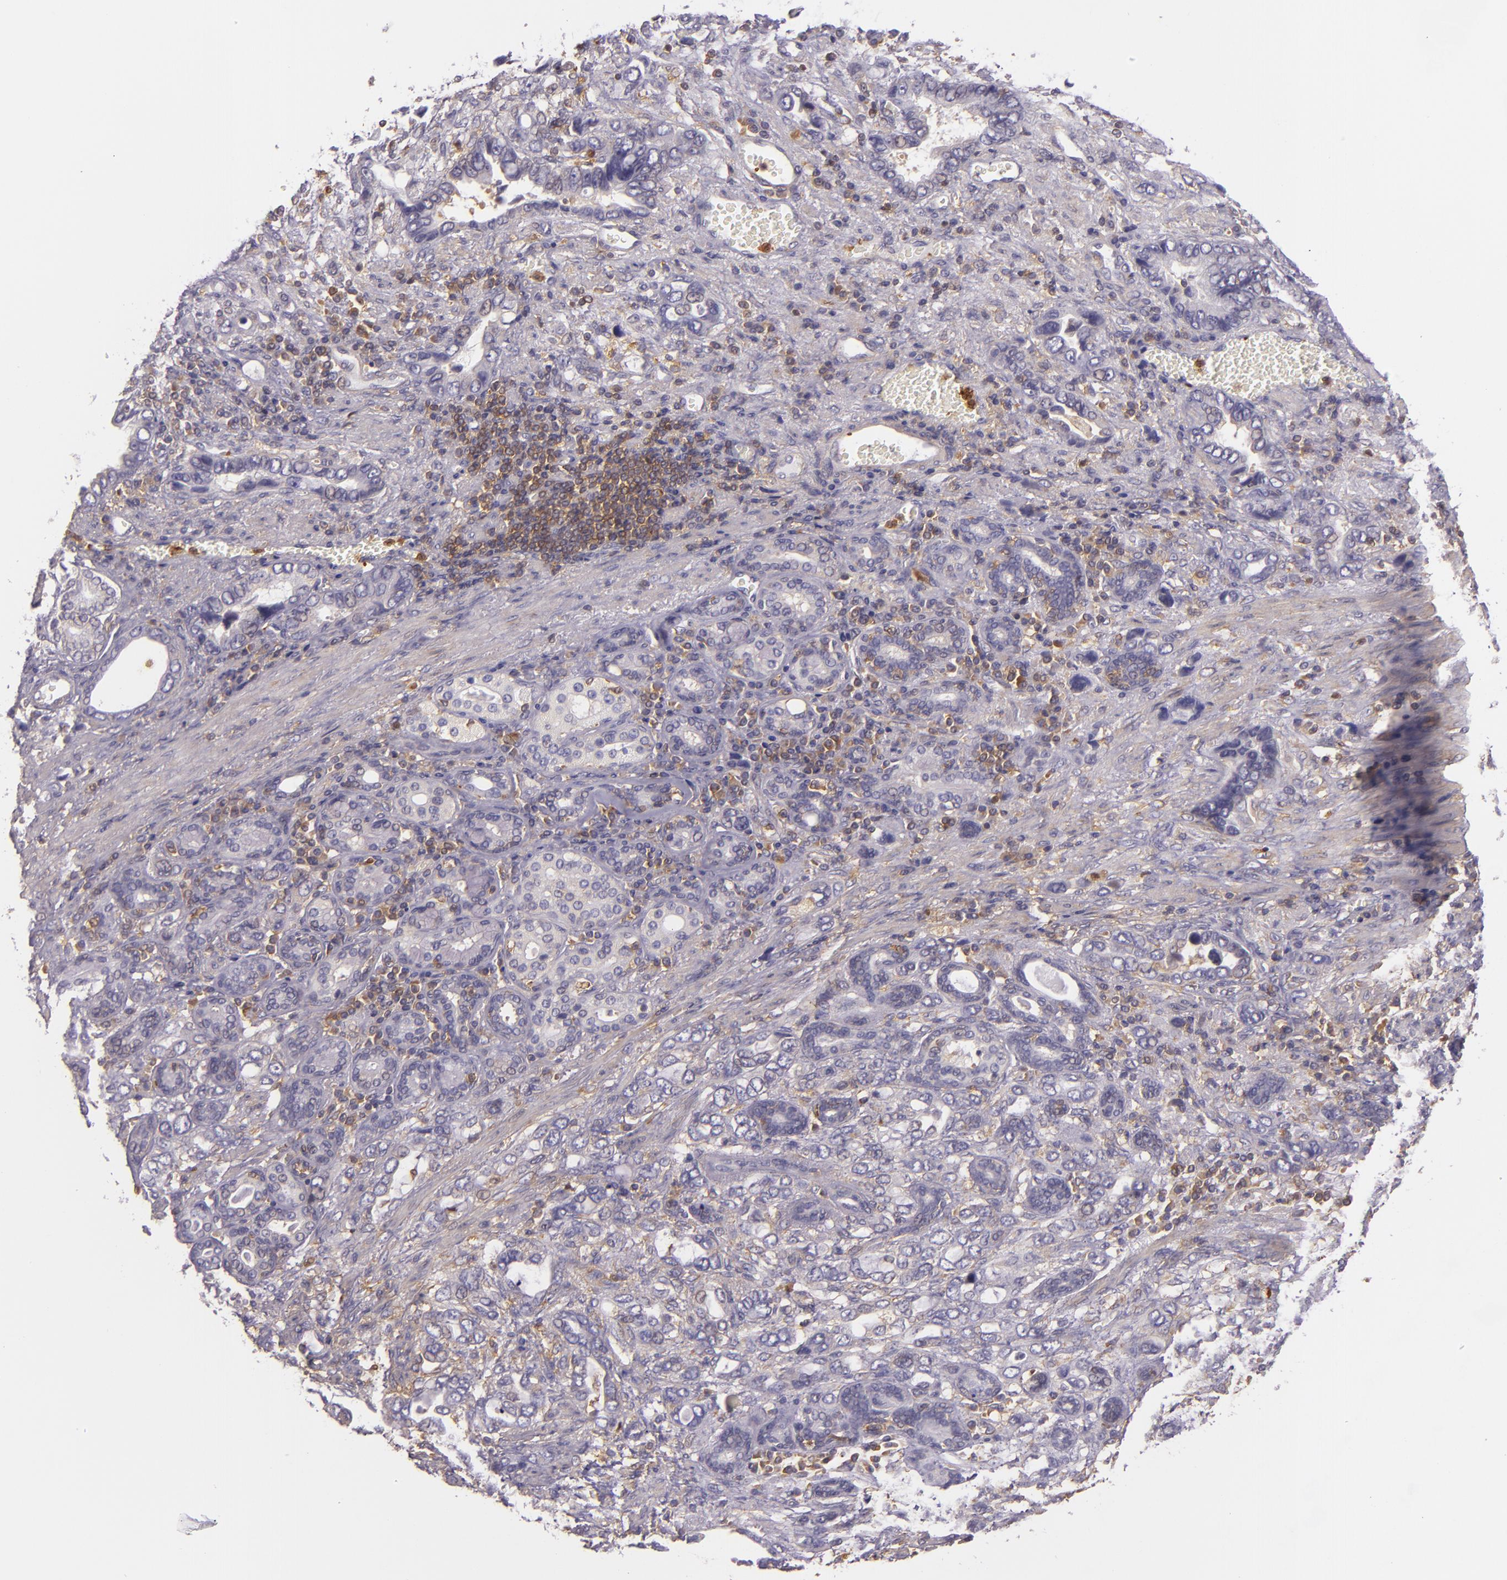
{"staining": {"intensity": "negative", "quantity": "none", "location": "none"}, "tissue": "stomach cancer", "cell_type": "Tumor cells", "image_type": "cancer", "snomed": [{"axis": "morphology", "description": "Adenocarcinoma, NOS"}, {"axis": "topography", "description": "Stomach"}], "caption": "Human adenocarcinoma (stomach) stained for a protein using IHC shows no expression in tumor cells.", "gene": "TLN1", "patient": {"sex": "male", "age": 78}}